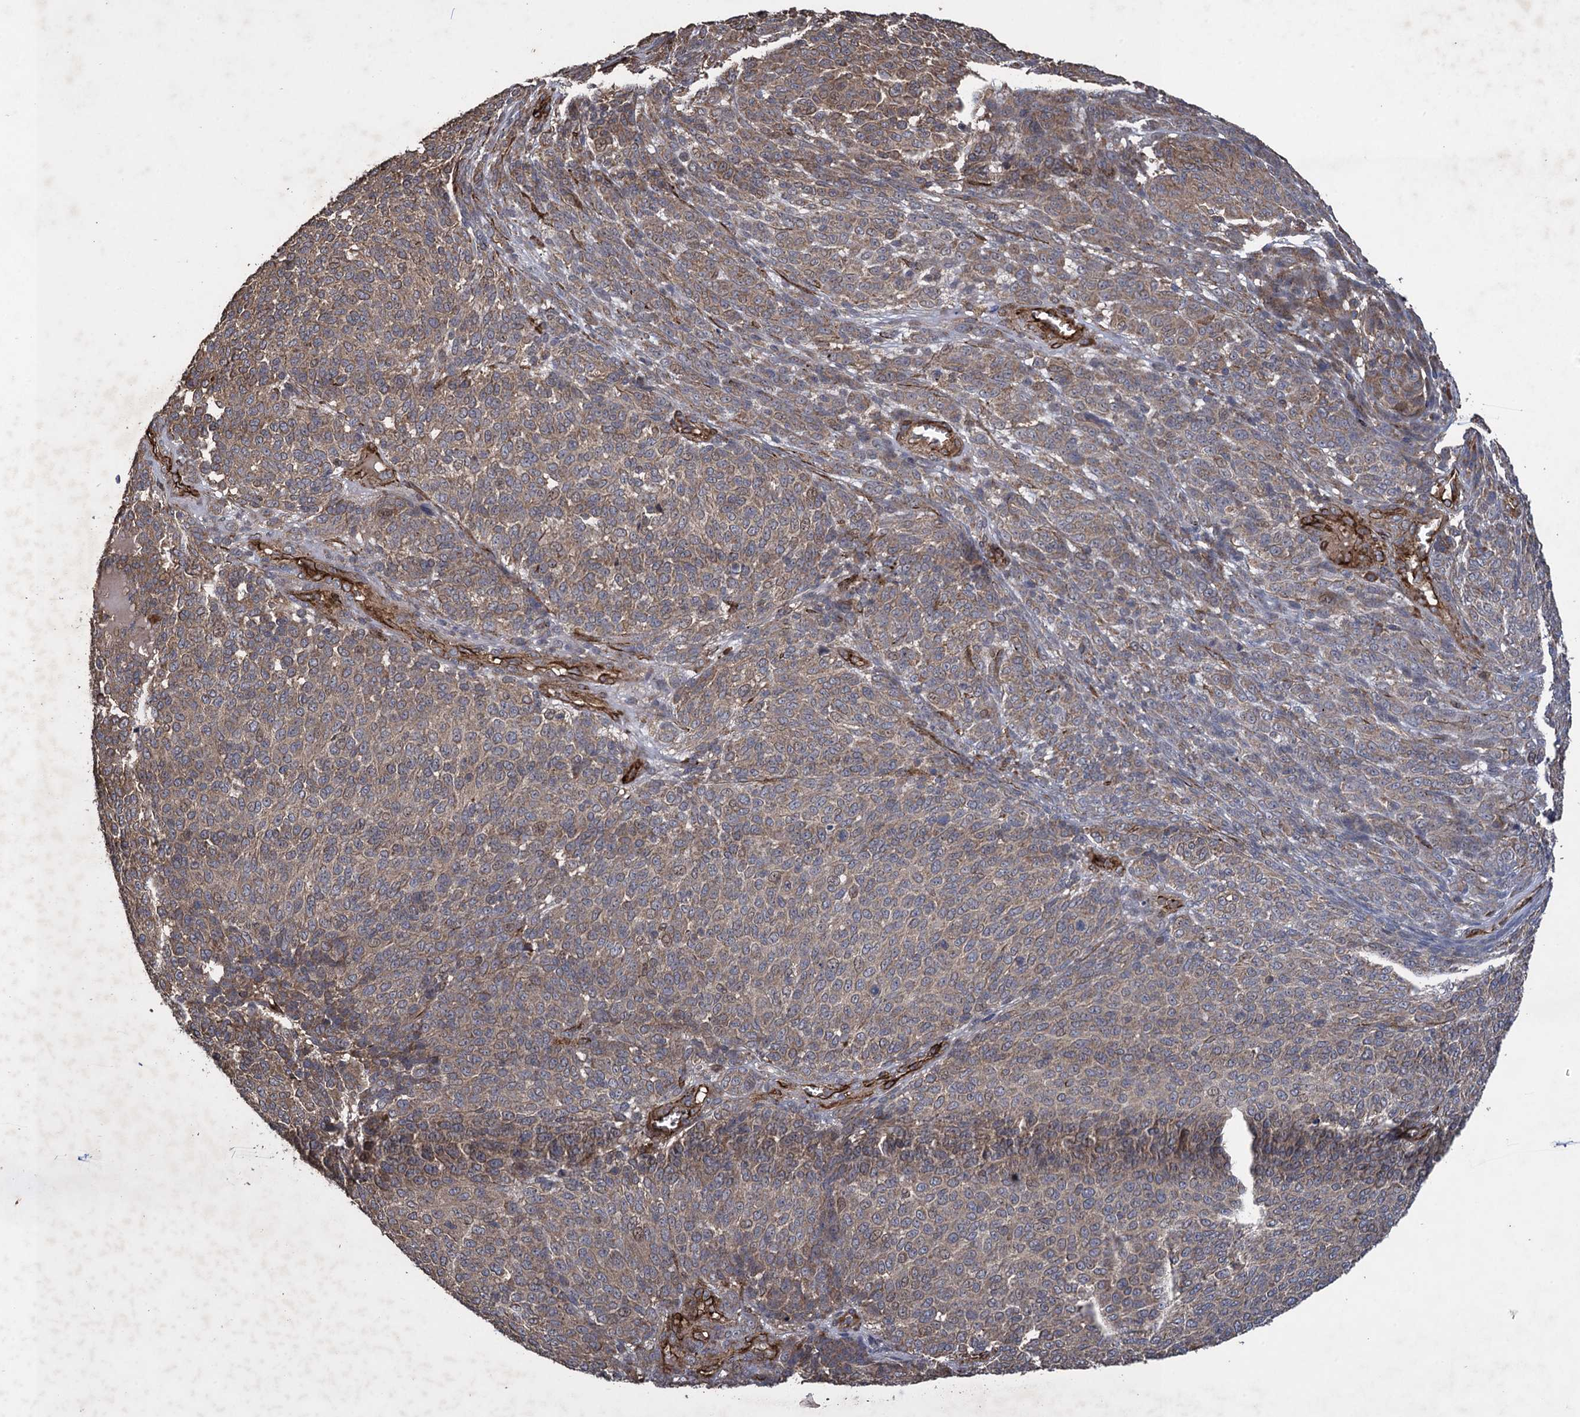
{"staining": {"intensity": "weak", "quantity": "25%-75%", "location": "cytoplasmic/membranous"}, "tissue": "melanoma", "cell_type": "Tumor cells", "image_type": "cancer", "snomed": [{"axis": "morphology", "description": "Malignant melanoma, NOS"}, {"axis": "topography", "description": "Skin"}], "caption": "About 25%-75% of tumor cells in malignant melanoma show weak cytoplasmic/membranous protein staining as visualized by brown immunohistochemical staining.", "gene": "TXNDC11", "patient": {"sex": "male", "age": 49}}